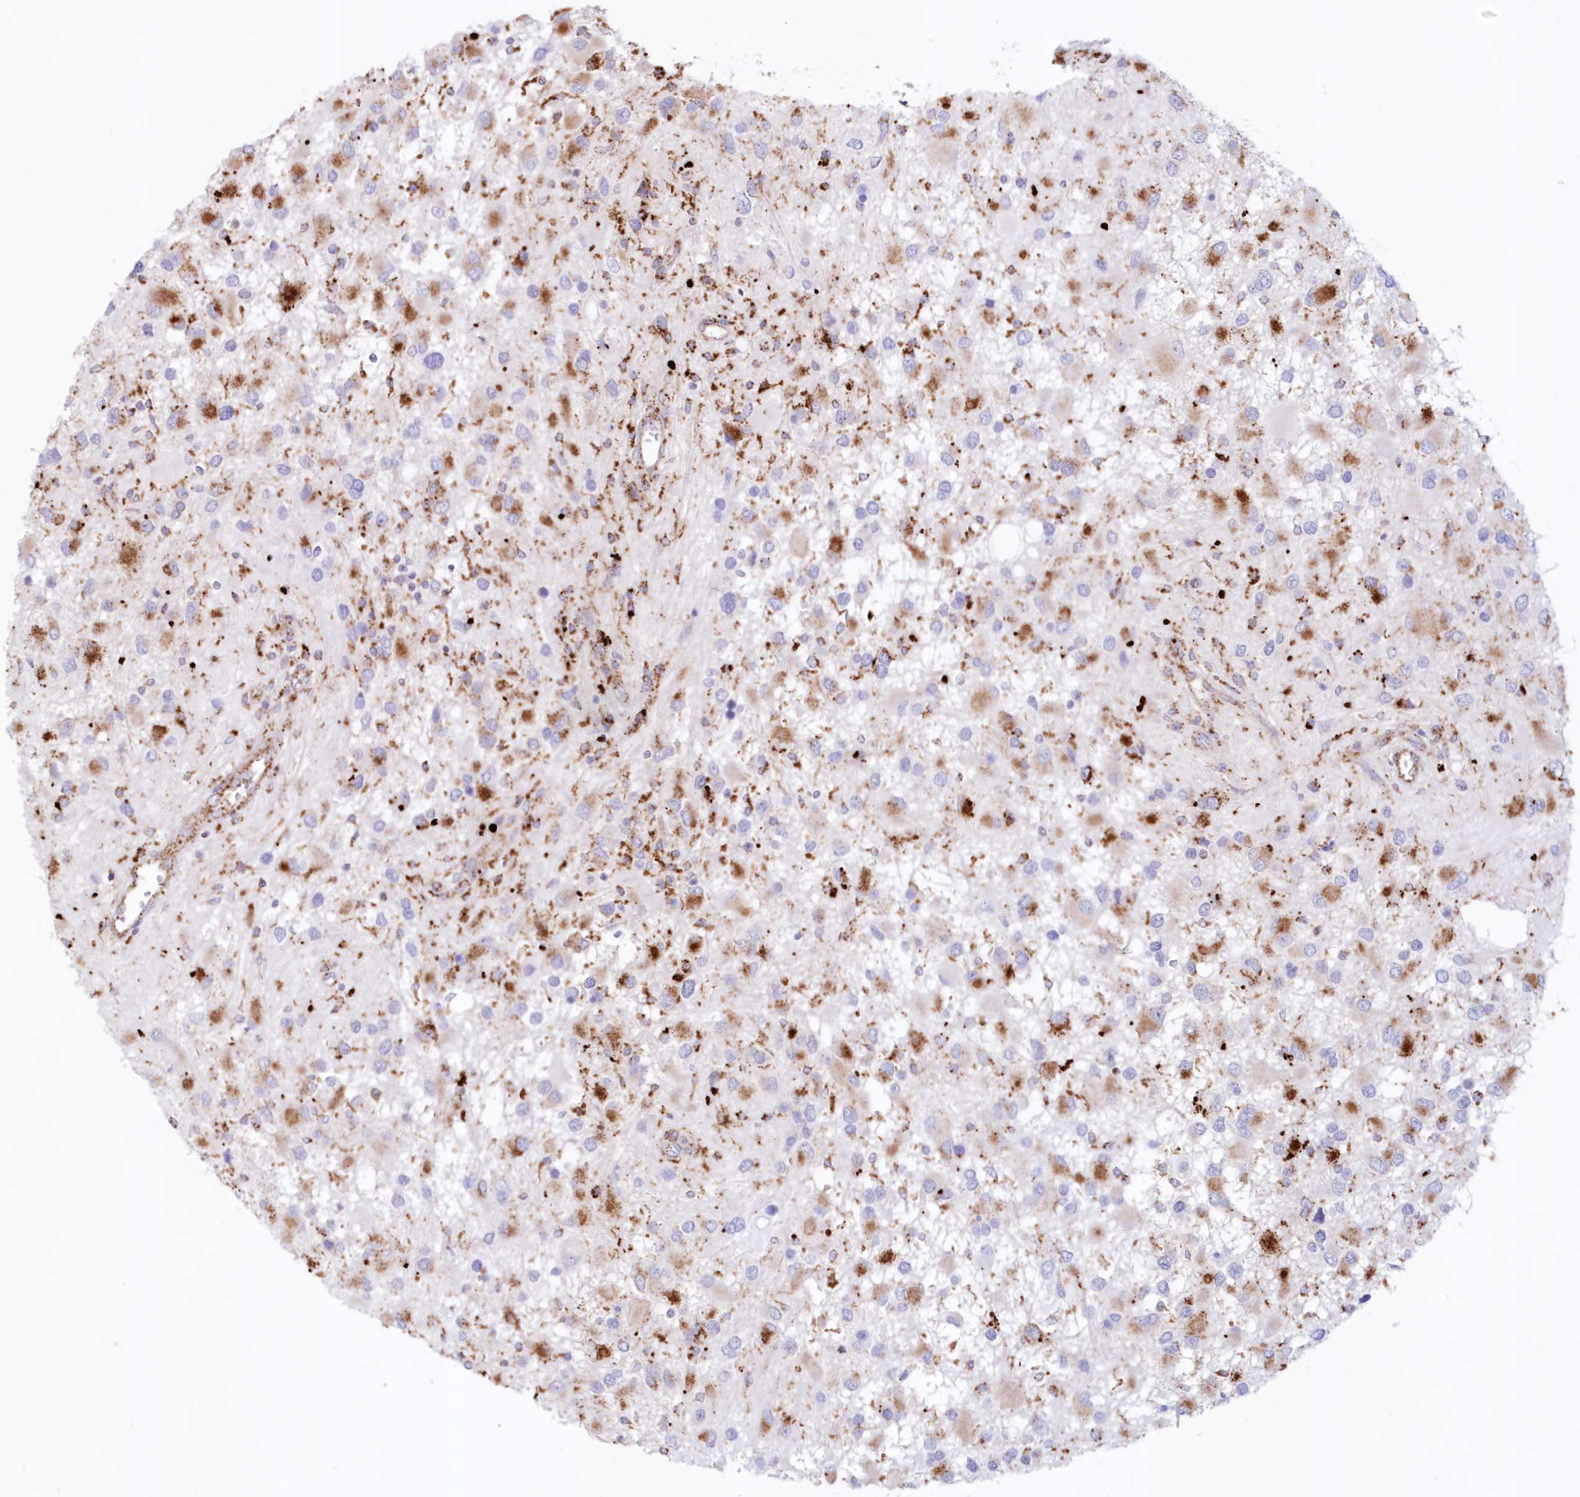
{"staining": {"intensity": "moderate", "quantity": "25%-75%", "location": "cytoplasmic/membranous"}, "tissue": "glioma", "cell_type": "Tumor cells", "image_type": "cancer", "snomed": [{"axis": "morphology", "description": "Glioma, malignant, High grade"}, {"axis": "topography", "description": "Brain"}], "caption": "Protein expression analysis of malignant glioma (high-grade) exhibits moderate cytoplasmic/membranous staining in approximately 25%-75% of tumor cells.", "gene": "TPP1", "patient": {"sex": "male", "age": 53}}